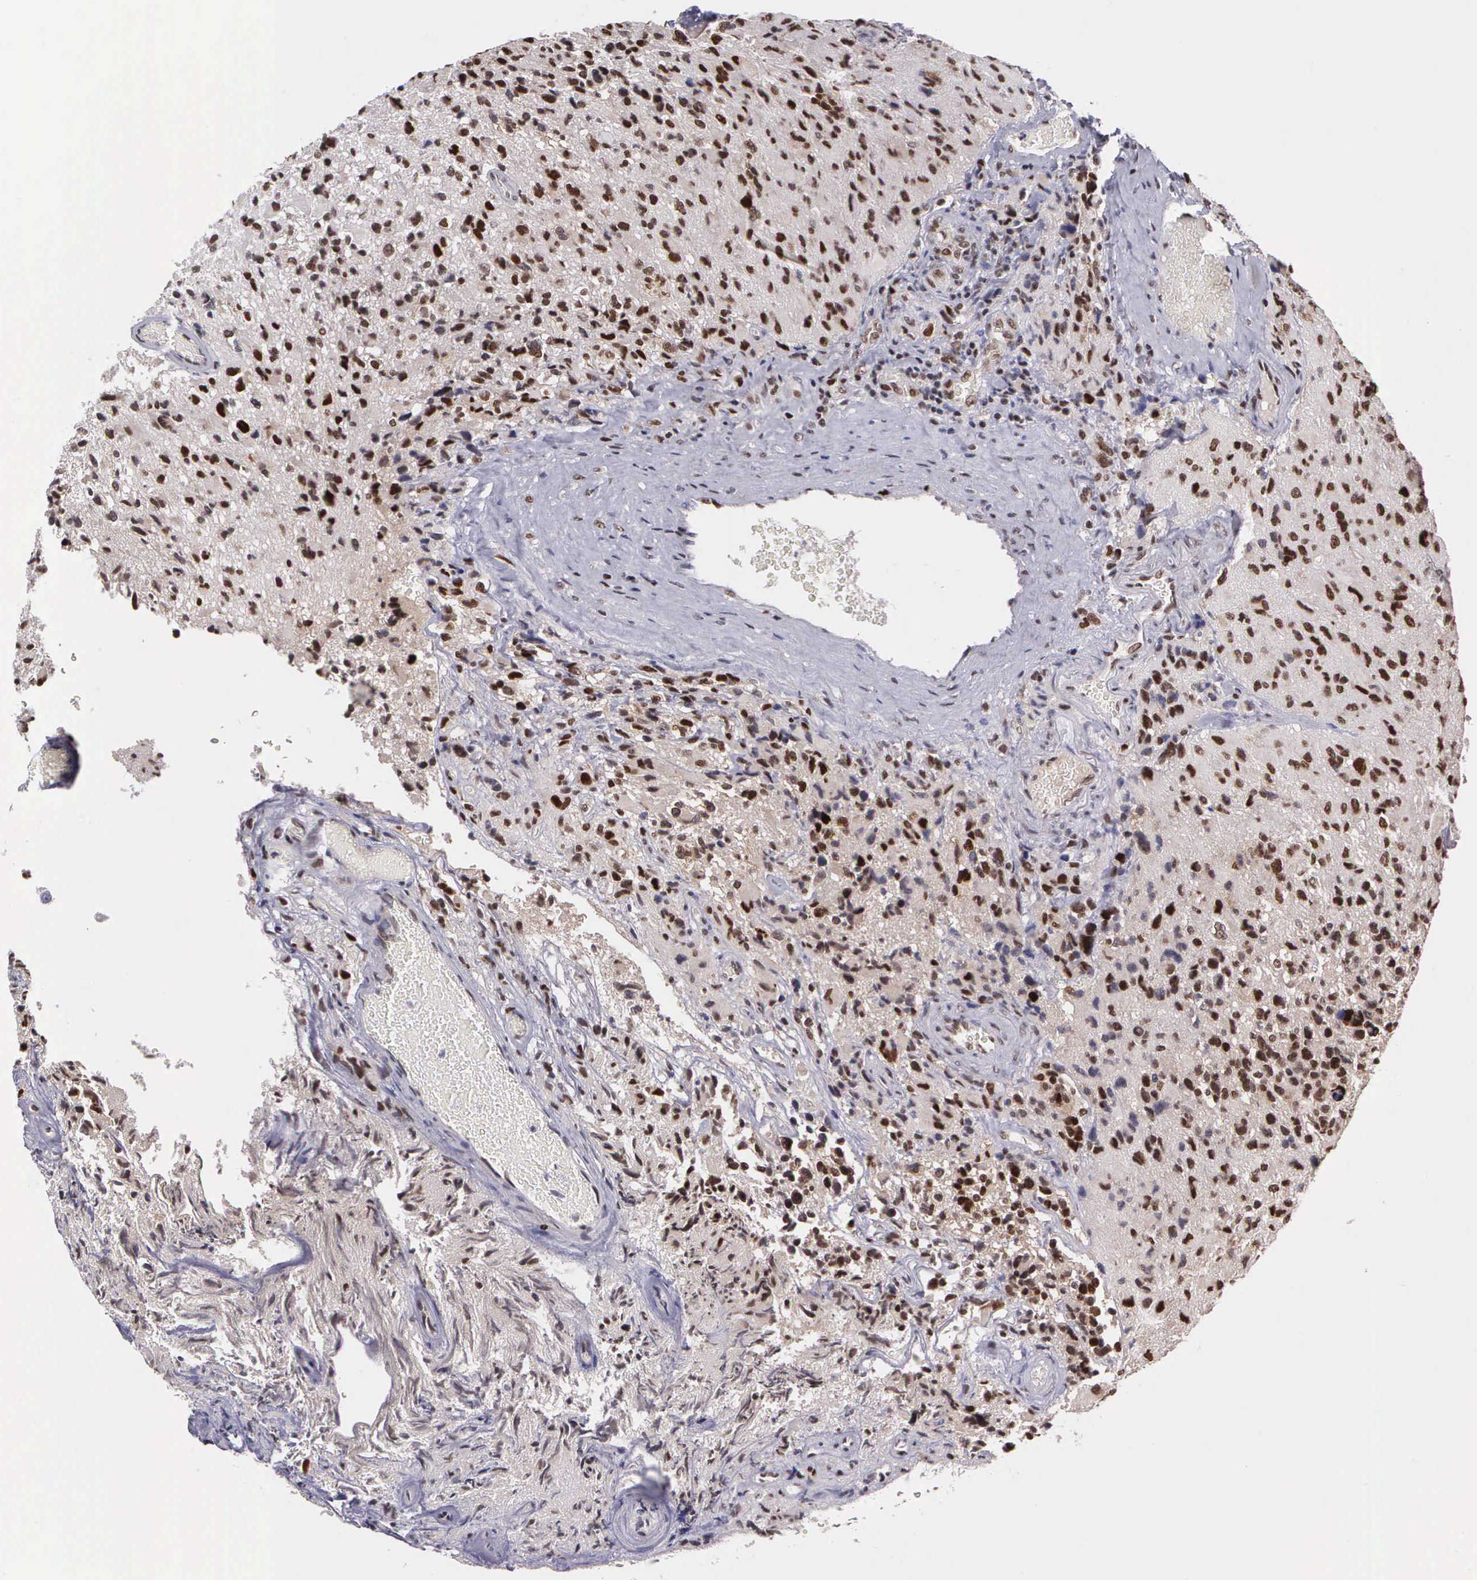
{"staining": {"intensity": "moderate", "quantity": ">75%", "location": "cytoplasmic/membranous,nuclear"}, "tissue": "glioma", "cell_type": "Tumor cells", "image_type": "cancer", "snomed": [{"axis": "morphology", "description": "Glioma, malignant, High grade"}, {"axis": "topography", "description": "Brain"}], "caption": "A brown stain shows moderate cytoplasmic/membranous and nuclear staining of a protein in glioma tumor cells.", "gene": "UBR7", "patient": {"sex": "male", "age": 69}}